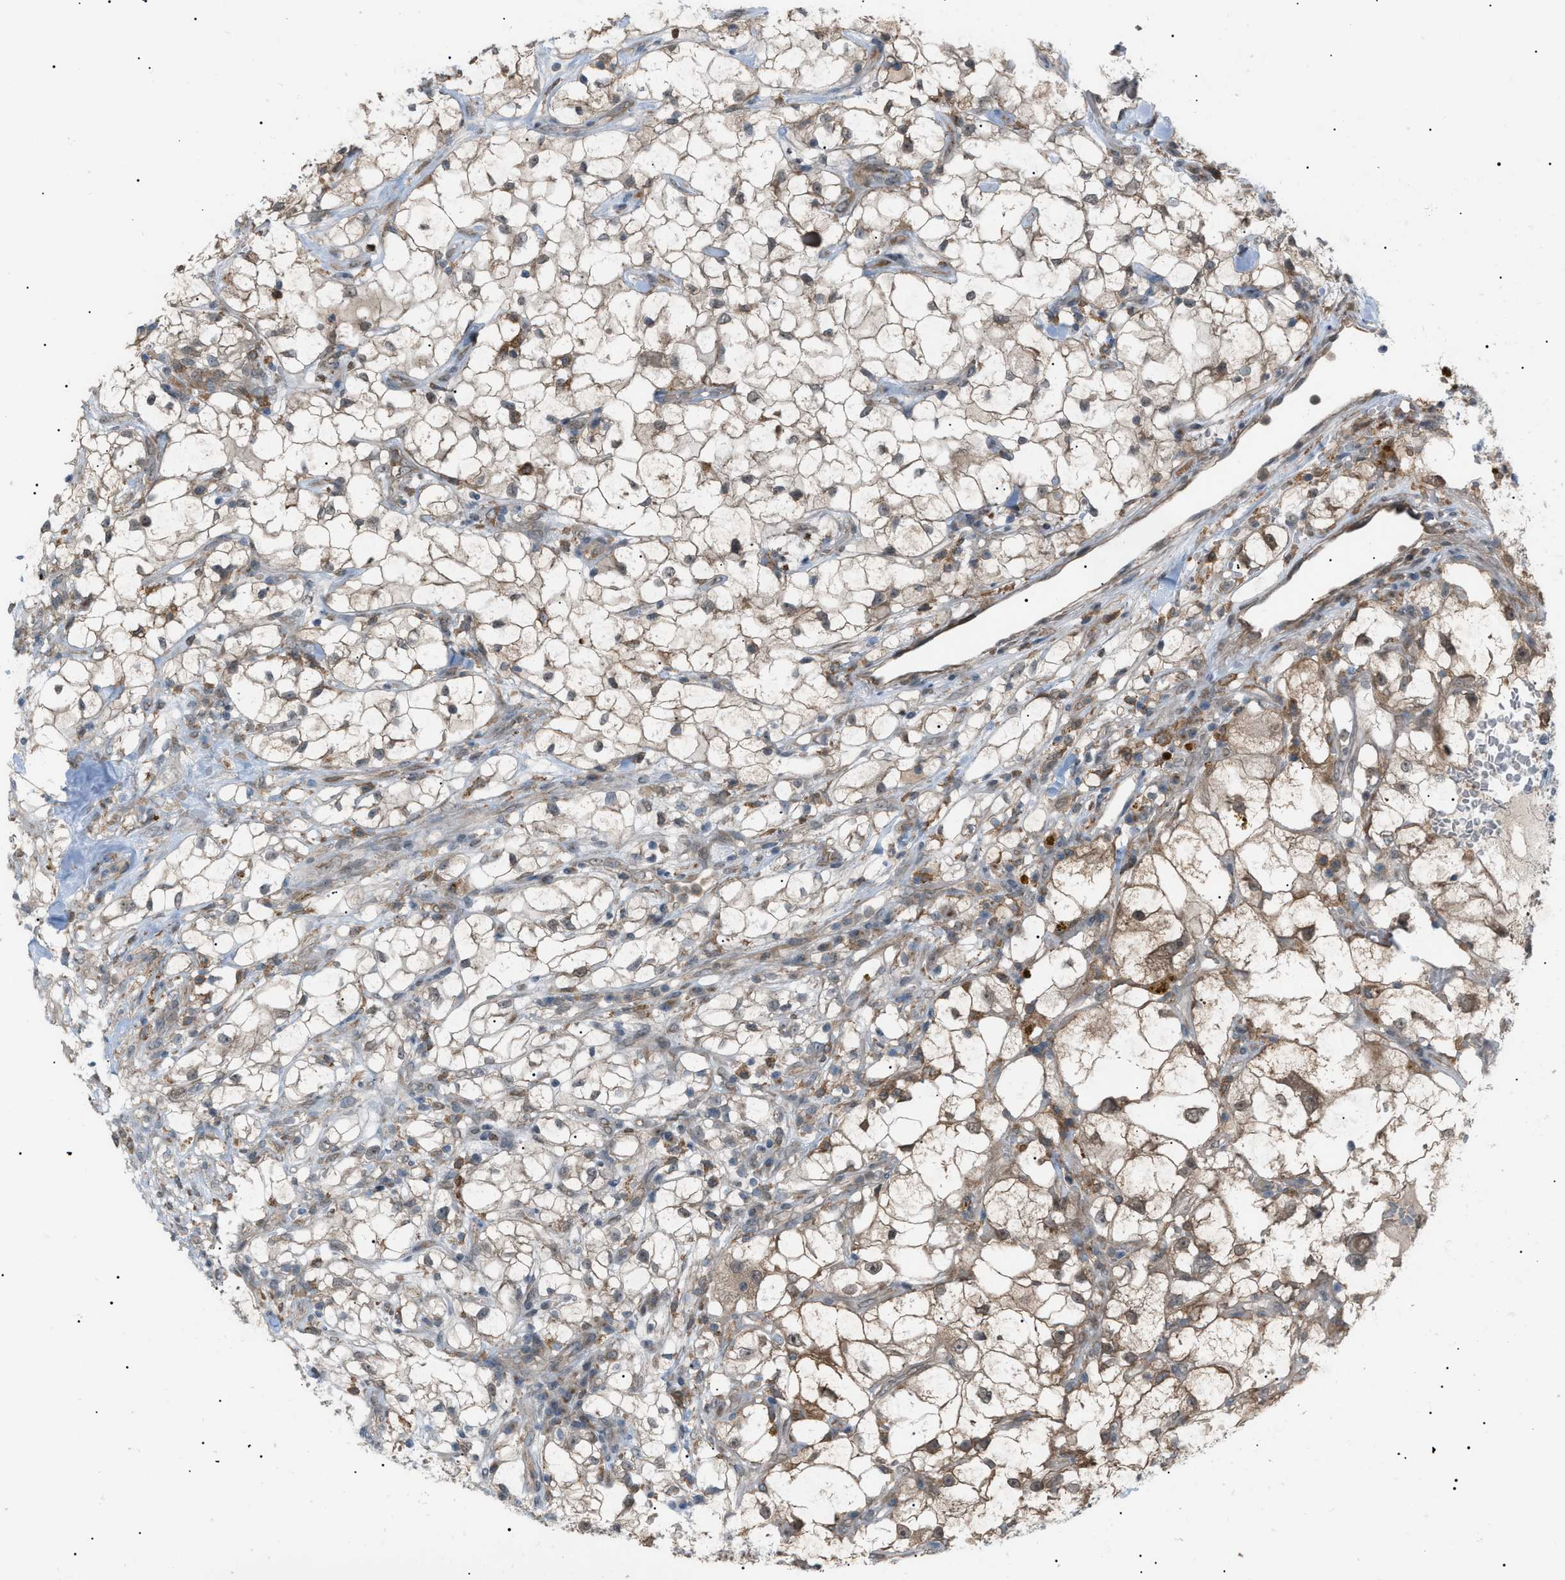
{"staining": {"intensity": "moderate", "quantity": "25%-75%", "location": "cytoplasmic/membranous"}, "tissue": "renal cancer", "cell_type": "Tumor cells", "image_type": "cancer", "snomed": [{"axis": "morphology", "description": "Adenocarcinoma, NOS"}, {"axis": "topography", "description": "Kidney"}], "caption": "Immunohistochemical staining of human renal adenocarcinoma demonstrates medium levels of moderate cytoplasmic/membranous protein staining in about 25%-75% of tumor cells. (DAB IHC with brightfield microscopy, high magnification).", "gene": "LPIN2", "patient": {"sex": "female", "age": 60}}